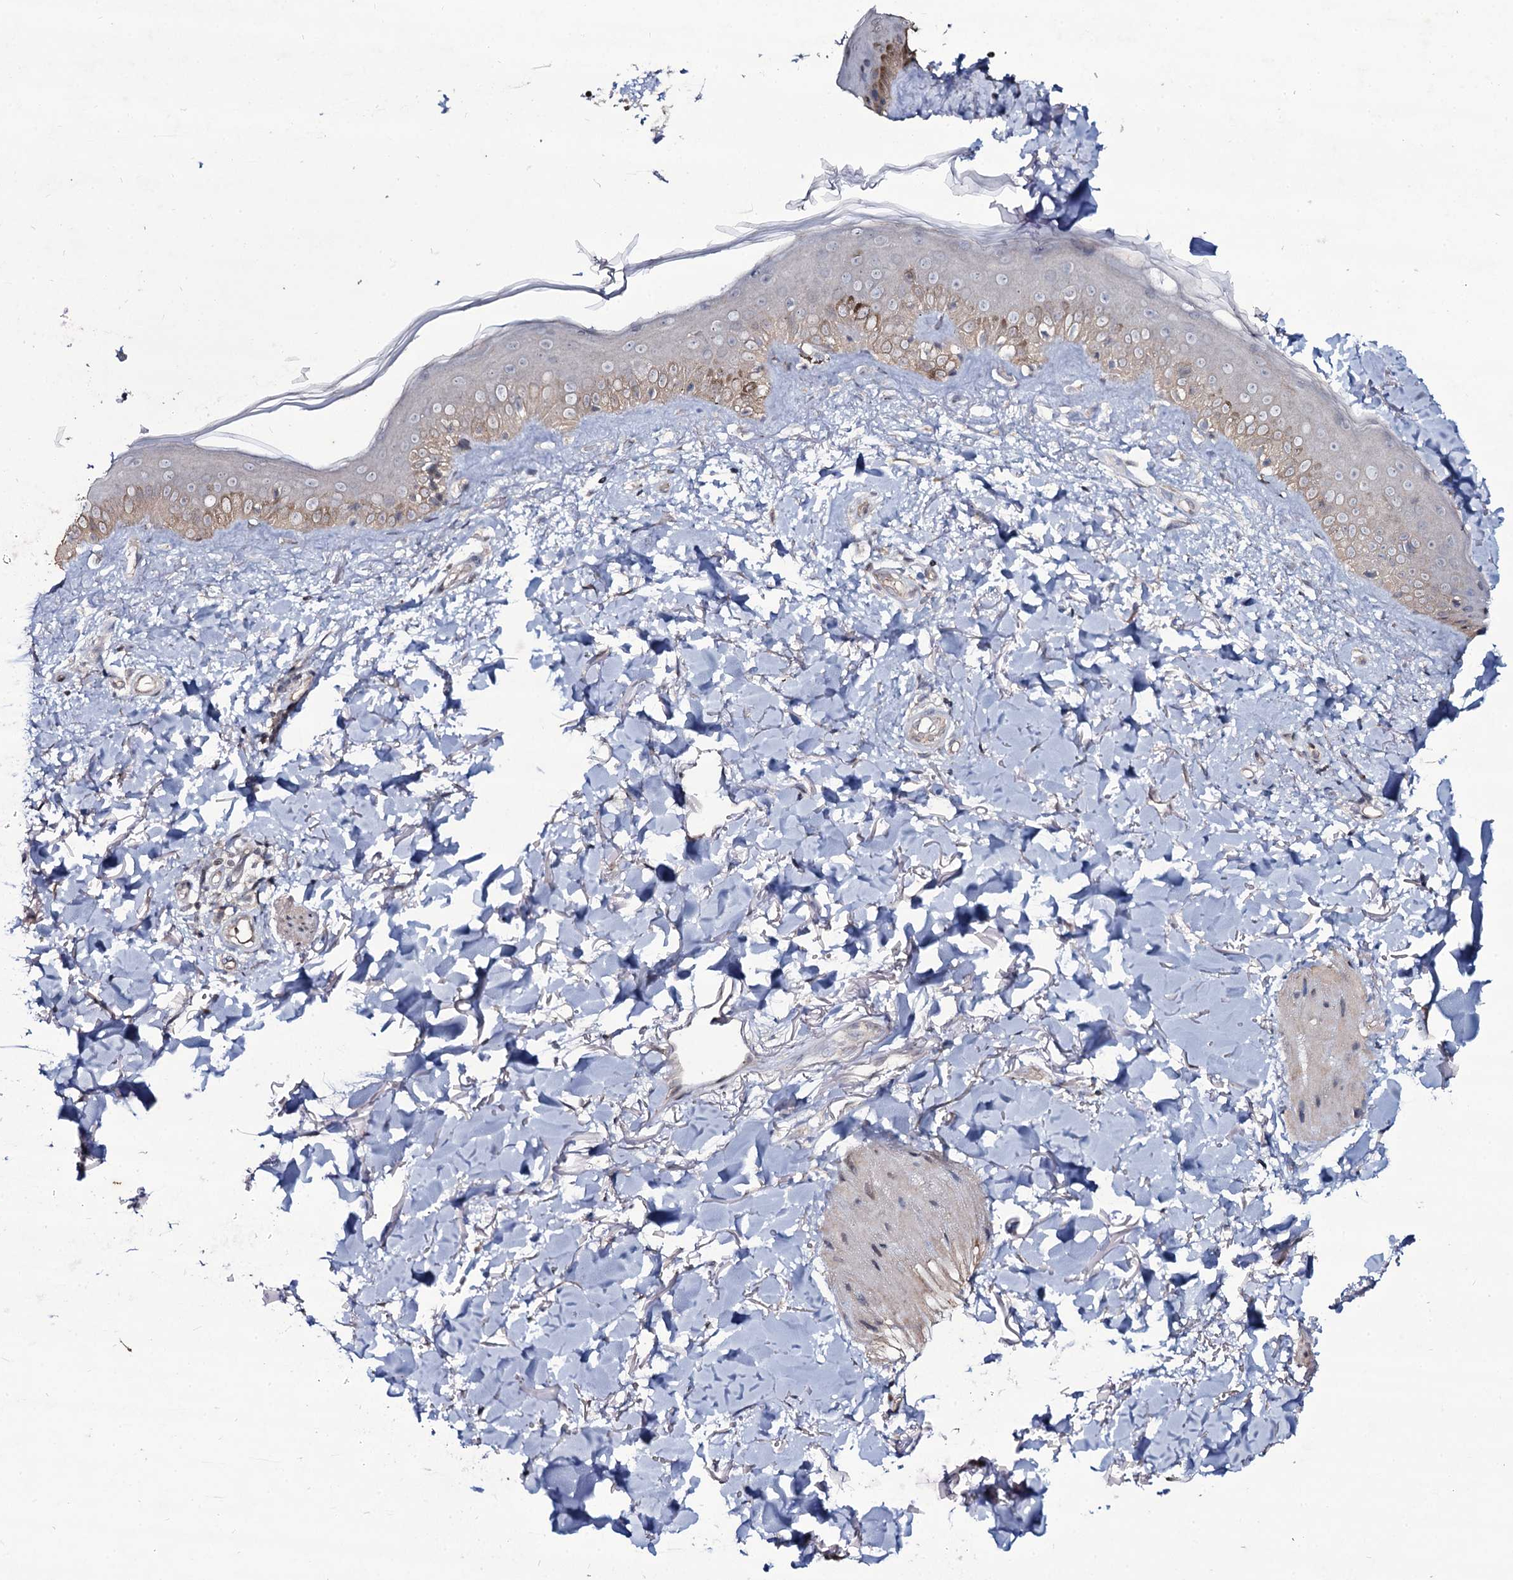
{"staining": {"intensity": "moderate", "quantity": ">75%", "location": "cytoplasmic/membranous"}, "tissue": "skin", "cell_type": "Fibroblasts", "image_type": "normal", "snomed": [{"axis": "morphology", "description": "Normal tissue, NOS"}, {"axis": "topography", "description": "Skin"}], "caption": "High-magnification brightfield microscopy of unremarkable skin stained with DAB (3,3'-diaminobenzidine) (brown) and counterstained with hematoxylin (blue). fibroblasts exhibit moderate cytoplasmic/membranous positivity is seen in approximately>75% of cells.", "gene": "SNAP23", "patient": {"sex": "female", "age": 58}}